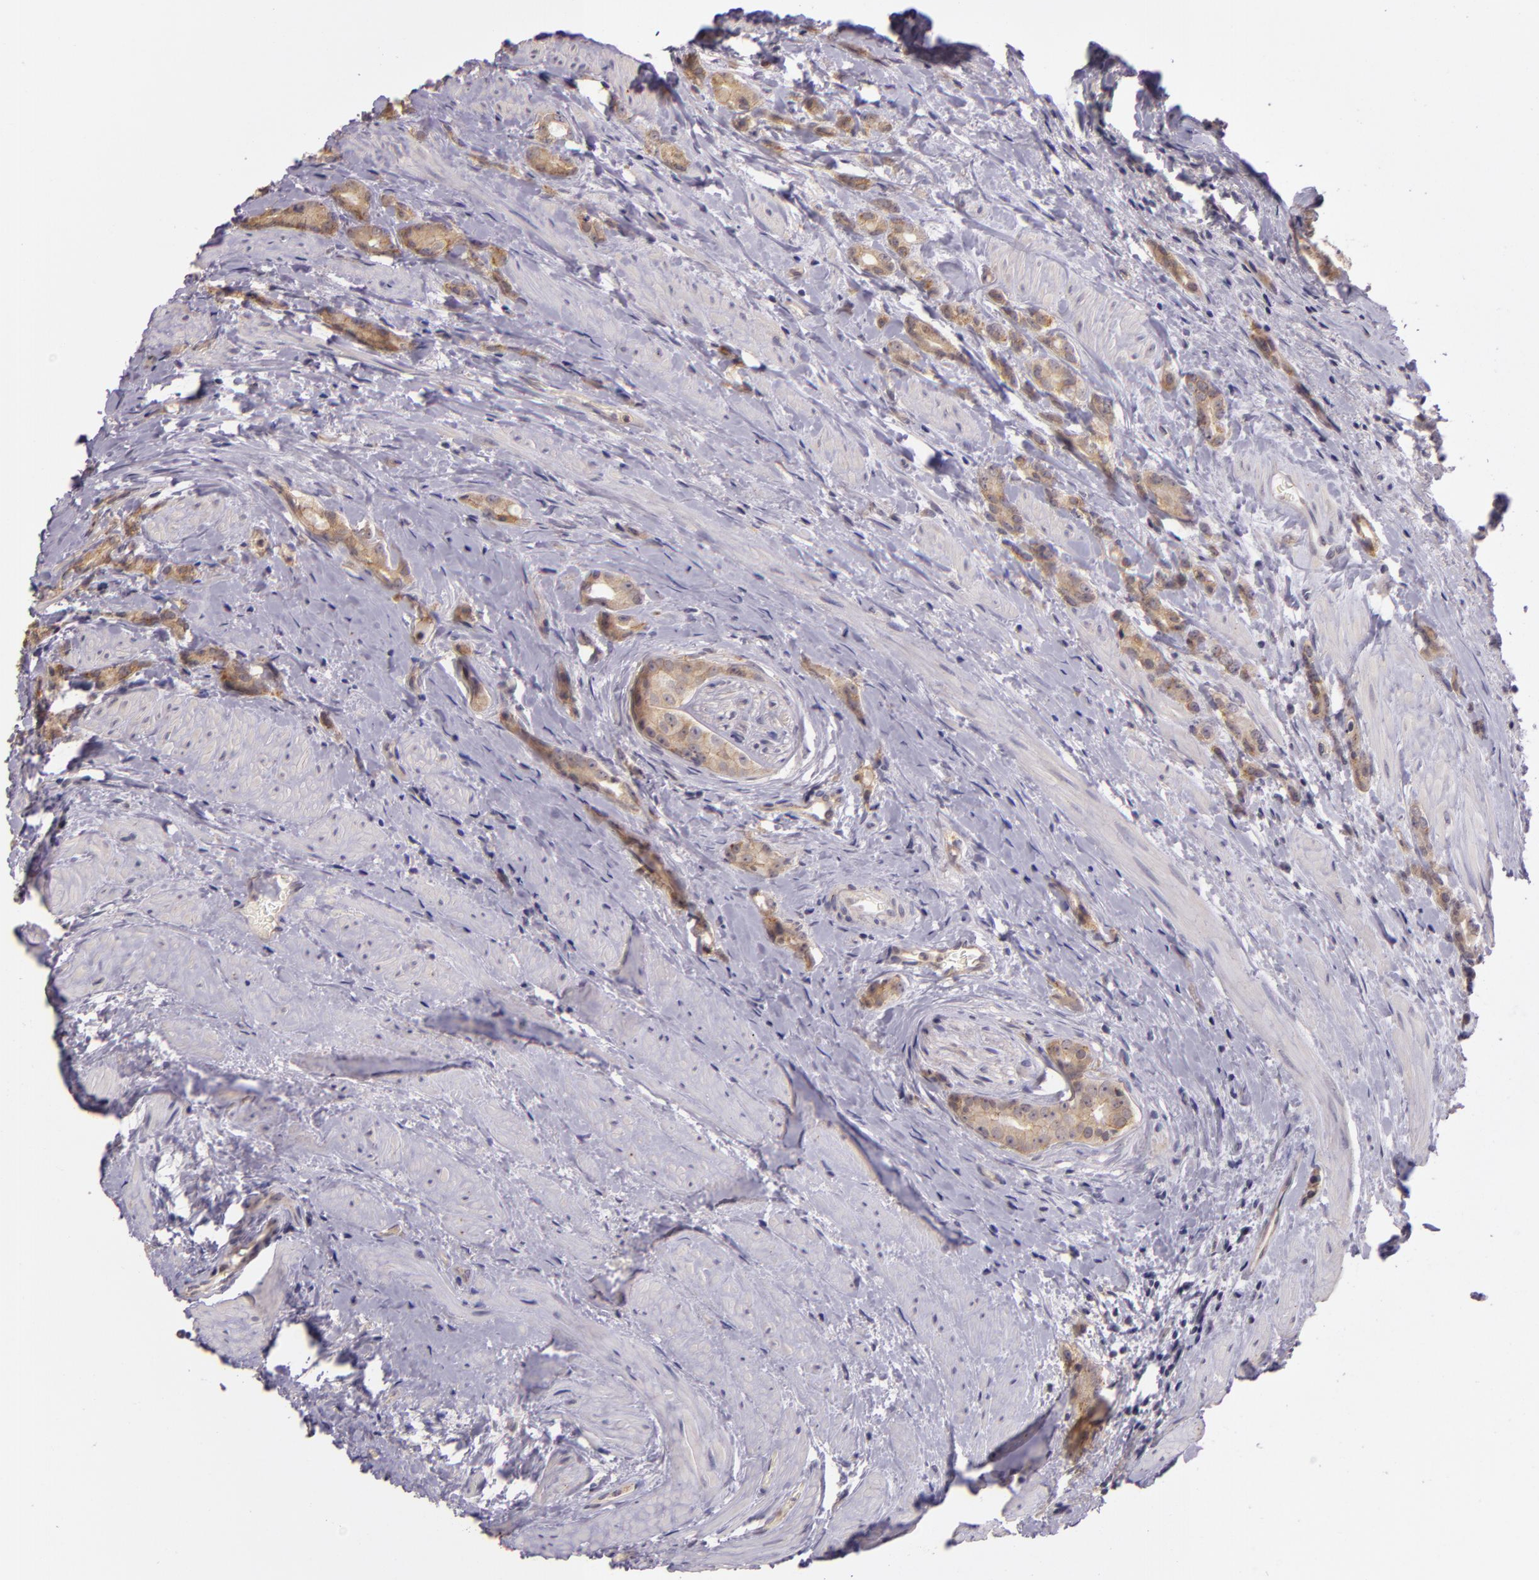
{"staining": {"intensity": "weak", "quantity": ">75%", "location": "cytoplasmic/membranous"}, "tissue": "prostate cancer", "cell_type": "Tumor cells", "image_type": "cancer", "snomed": [{"axis": "morphology", "description": "Adenocarcinoma, Medium grade"}, {"axis": "topography", "description": "Prostate"}], "caption": "Human prostate cancer stained with a protein marker exhibits weak staining in tumor cells.", "gene": "ARMH4", "patient": {"sex": "male", "age": 59}}